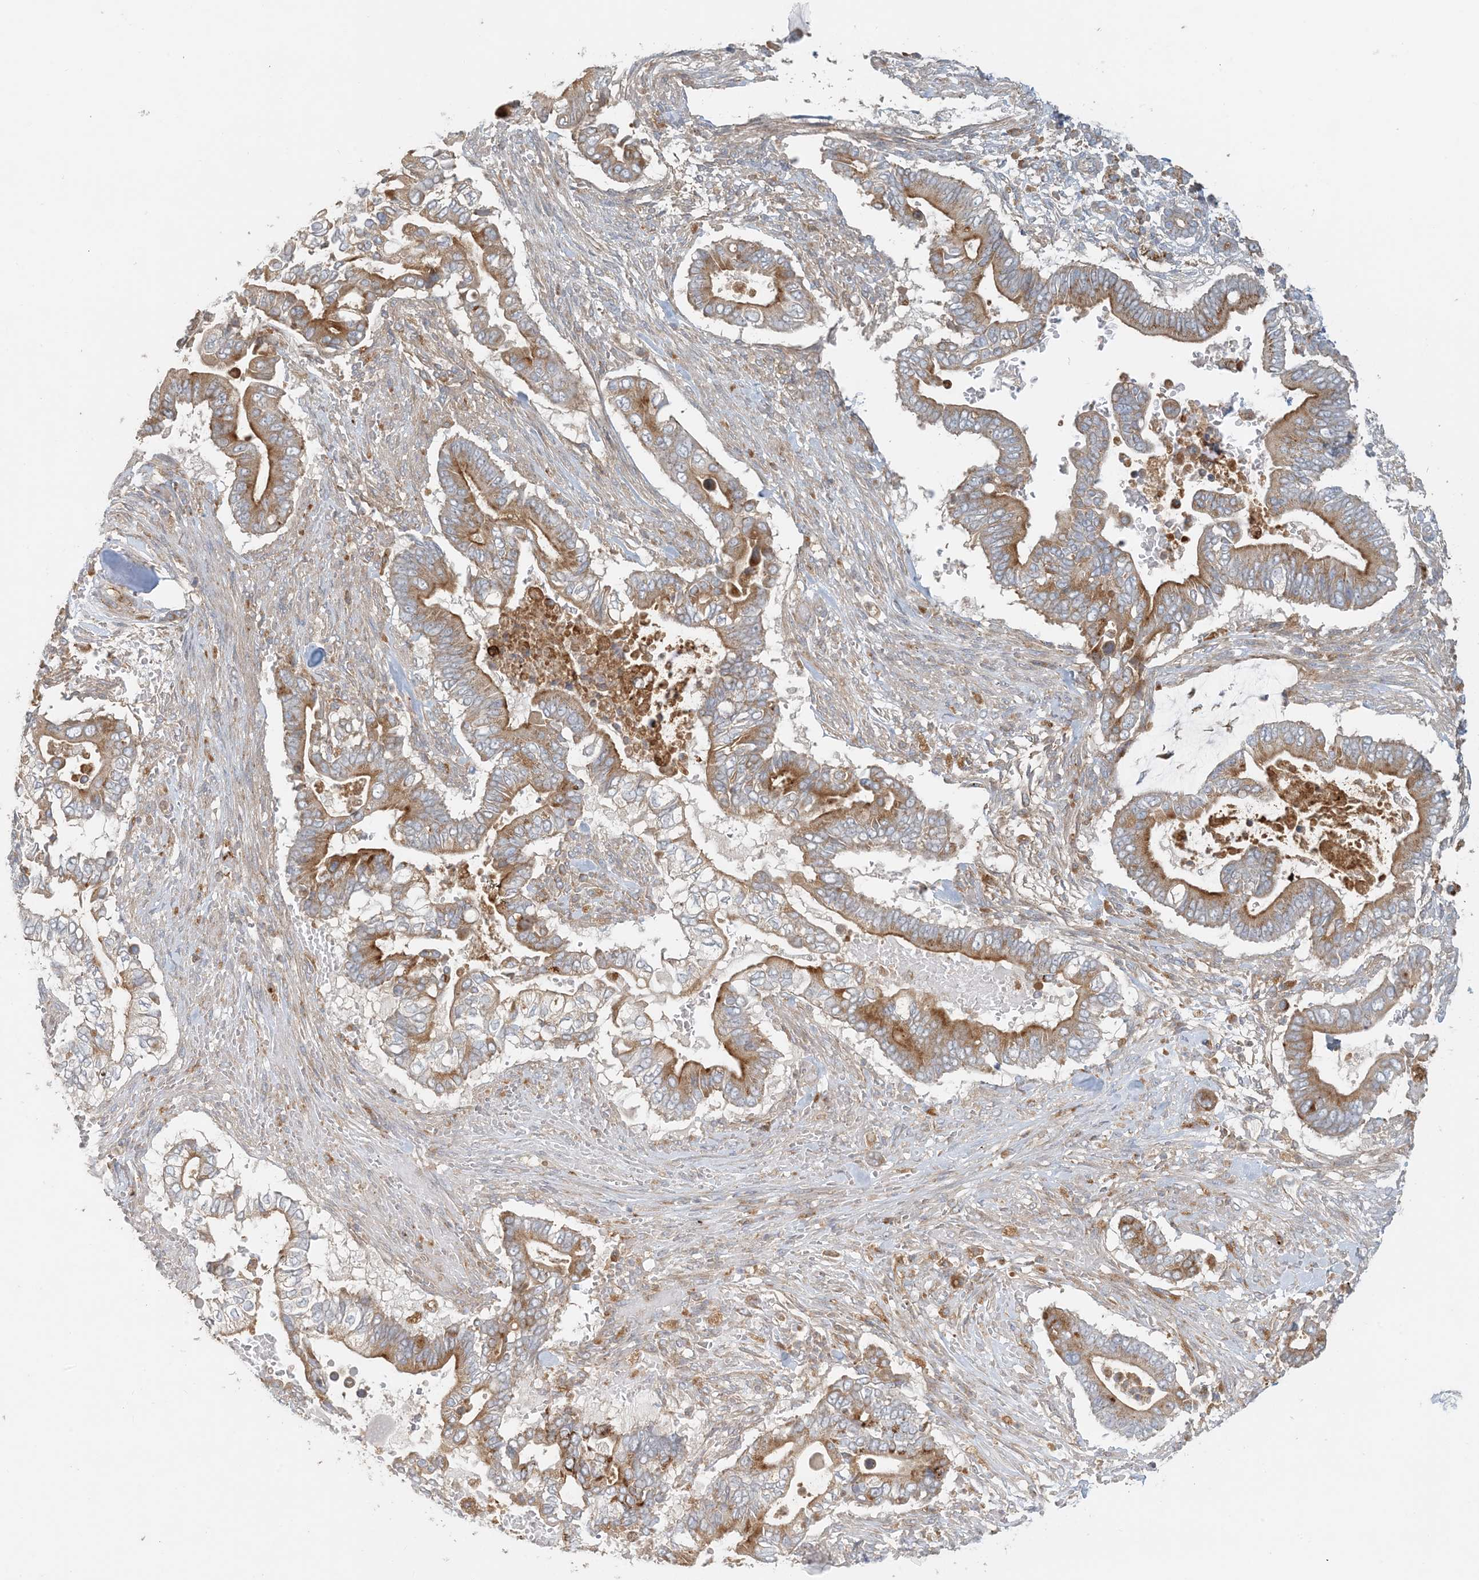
{"staining": {"intensity": "moderate", "quantity": ">75%", "location": "cytoplasmic/membranous"}, "tissue": "pancreatic cancer", "cell_type": "Tumor cells", "image_type": "cancer", "snomed": [{"axis": "morphology", "description": "Adenocarcinoma, NOS"}, {"axis": "topography", "description": "Pancreas"}], "caption": "Protein expression analysis of human pancreatic cancer (adenocarcinoma) reveals moderate cytoplasmic/membranous positivity in approximately >75% of tumor cells.", "gene": "SPPL2A", "patient": {"sex": "male", "age": 68}}